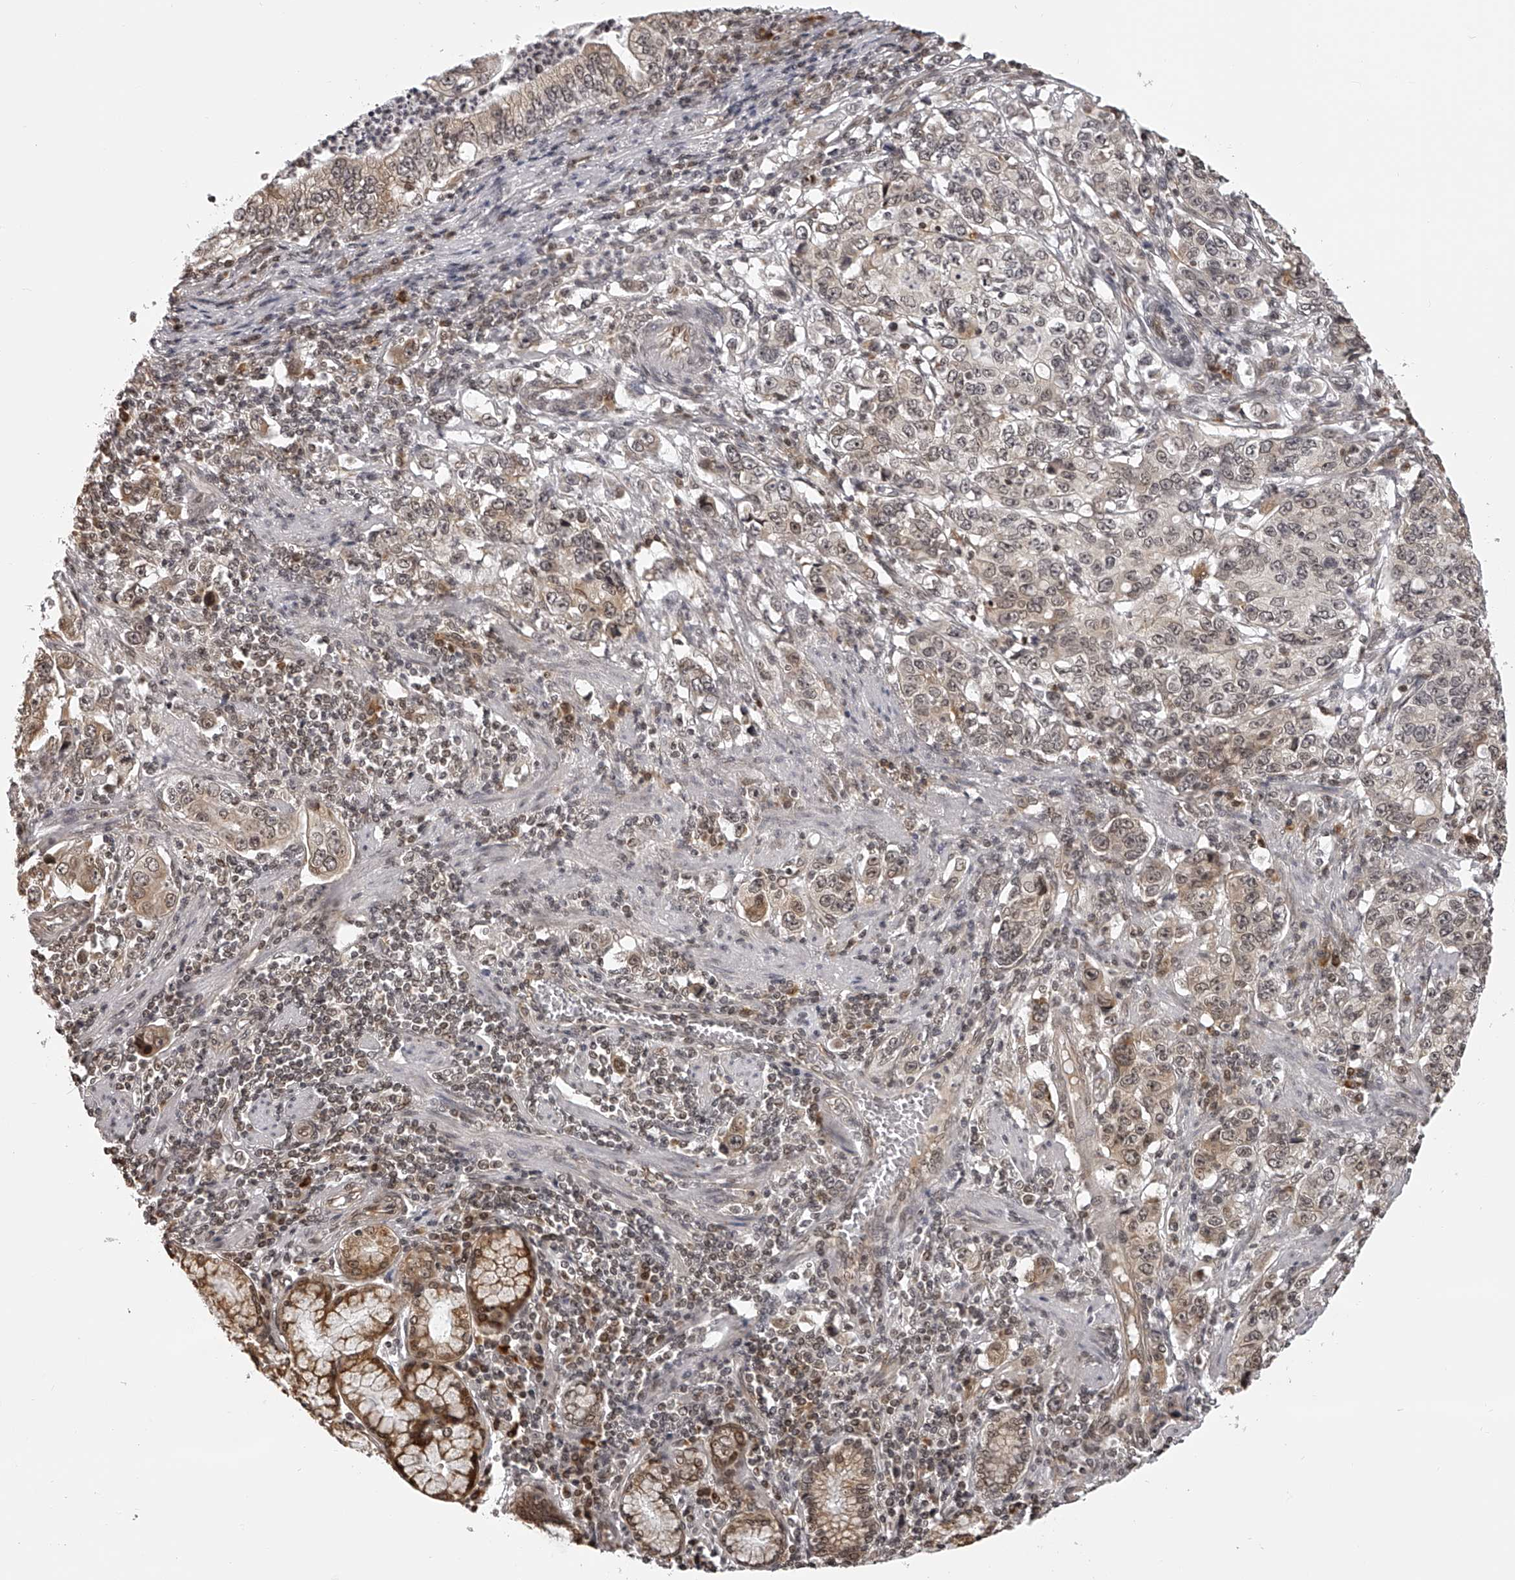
{"staining": {"intensity": "weak", "quantity": "<25%", "location": "cytoplasmic/membranous"}, "tissue": "stomach cancer", "cell_type": "Tumor cells", "image_type": "cancer", "snomed": [{"axis": "morphology", "description": "Adenocarcinoma, NOS"}, {"axis": "topography", "description": "Stomach, lower"}], "caption": "IHC image of human stomach cancer stained for a protein (brown), which shows no positivity in tumor cells.", "gene": "ODF2L", "patient": {"sex": "female", "age": 72}}